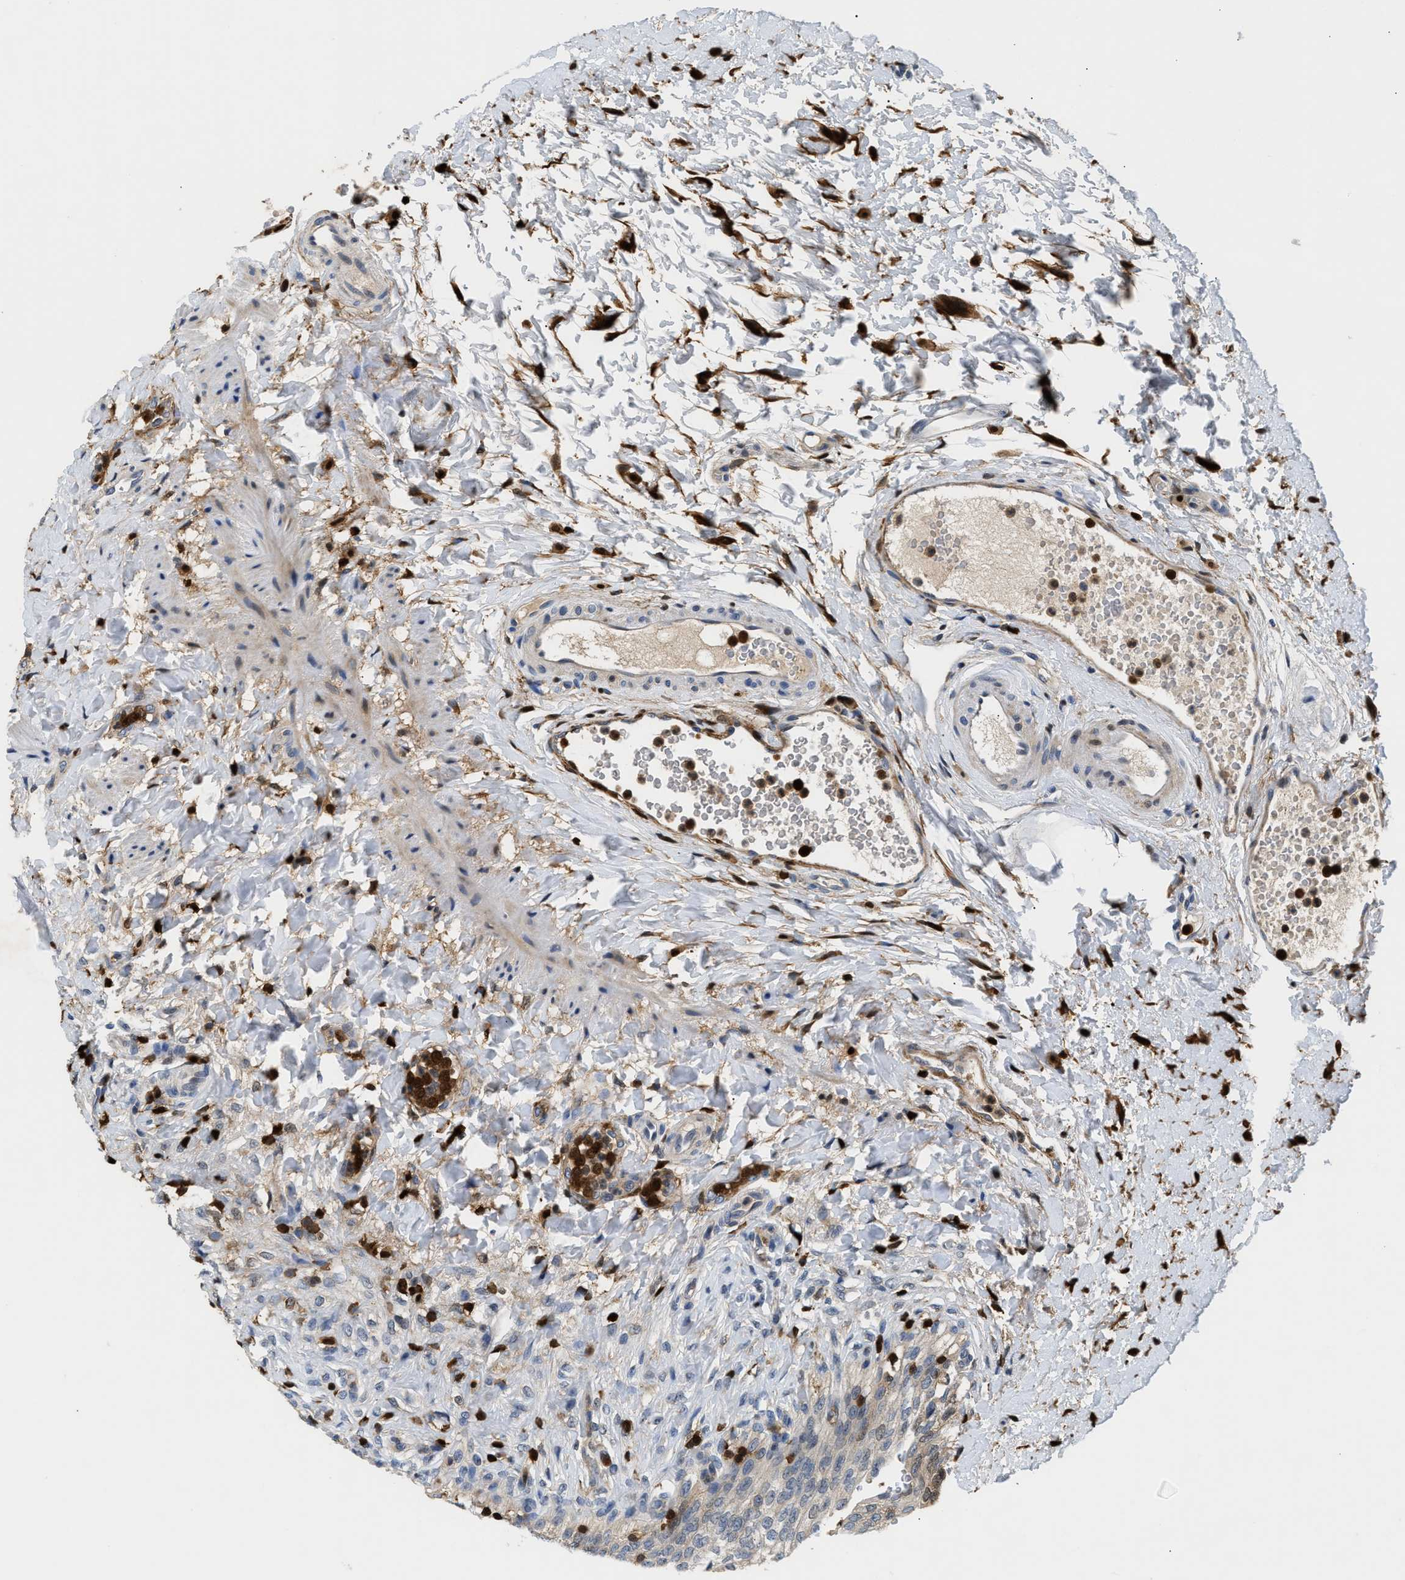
{"staining": {"intensity": "moderate", "quantity": "25%-75%", "location": "cytoplasmic/membranous"}, "tissue": "urinary bladder", "cell_type": "Urothelial cells", "image_type": "normal", "snomed": [{"axis": "morphology", "description": "Urothelial carcinoma, High grade"}, {"axis": "topography", "description": "Urinary bladder"}], "caption": "Moderate cytoplasmic/membranous expression for a protein is present in approximately 25%-75% of urothelial cells of benign urinary bladder using IHC.", "gene": "SLIT2", "patient": {"sex": "male", "age": 46}}